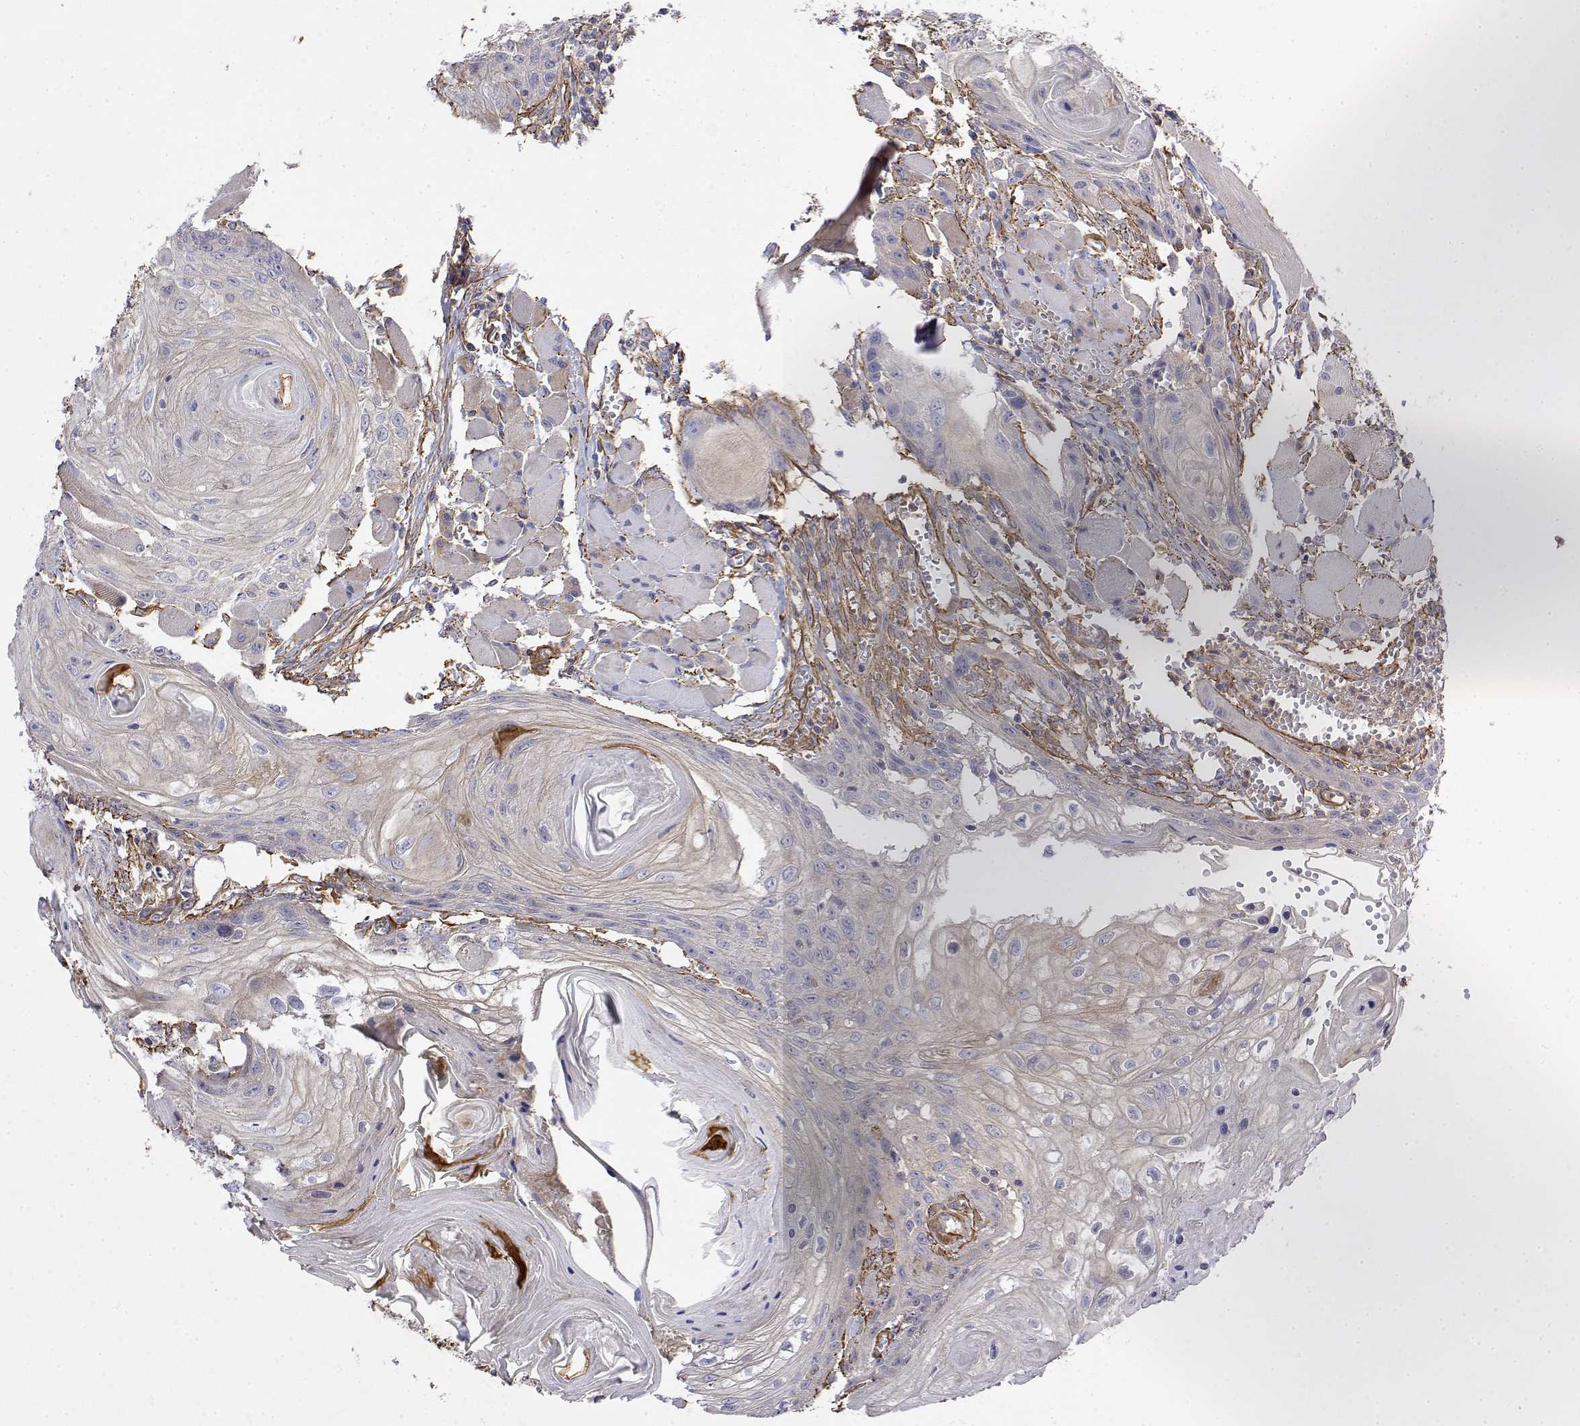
{"staining": {"intensity": "negative", "quantity": "none", "location": "none"}, "tissue": "head and neck cancer", "cell_type": "Tumor cells", "image_type": "cancer", "snomed": [{"axis": "morphology", "description": "Squamous cell carcinoma, NOS"}, {"axis": "topography", "description": "Oral tissue"}, {"axis": "topography", "description": "Head-Neck"}], "caption": "Protein analysis of head and neck squamous cell carcinoma reveals no significant positivity in tumor cells. (DAB (3,3'-diaminobenzidine) immunohistochemistry (IHC) visualized using brightfield microscopy, high magnification).", "gene": "SOWAHD", "patient": {"sex": "male", "age": 58}}